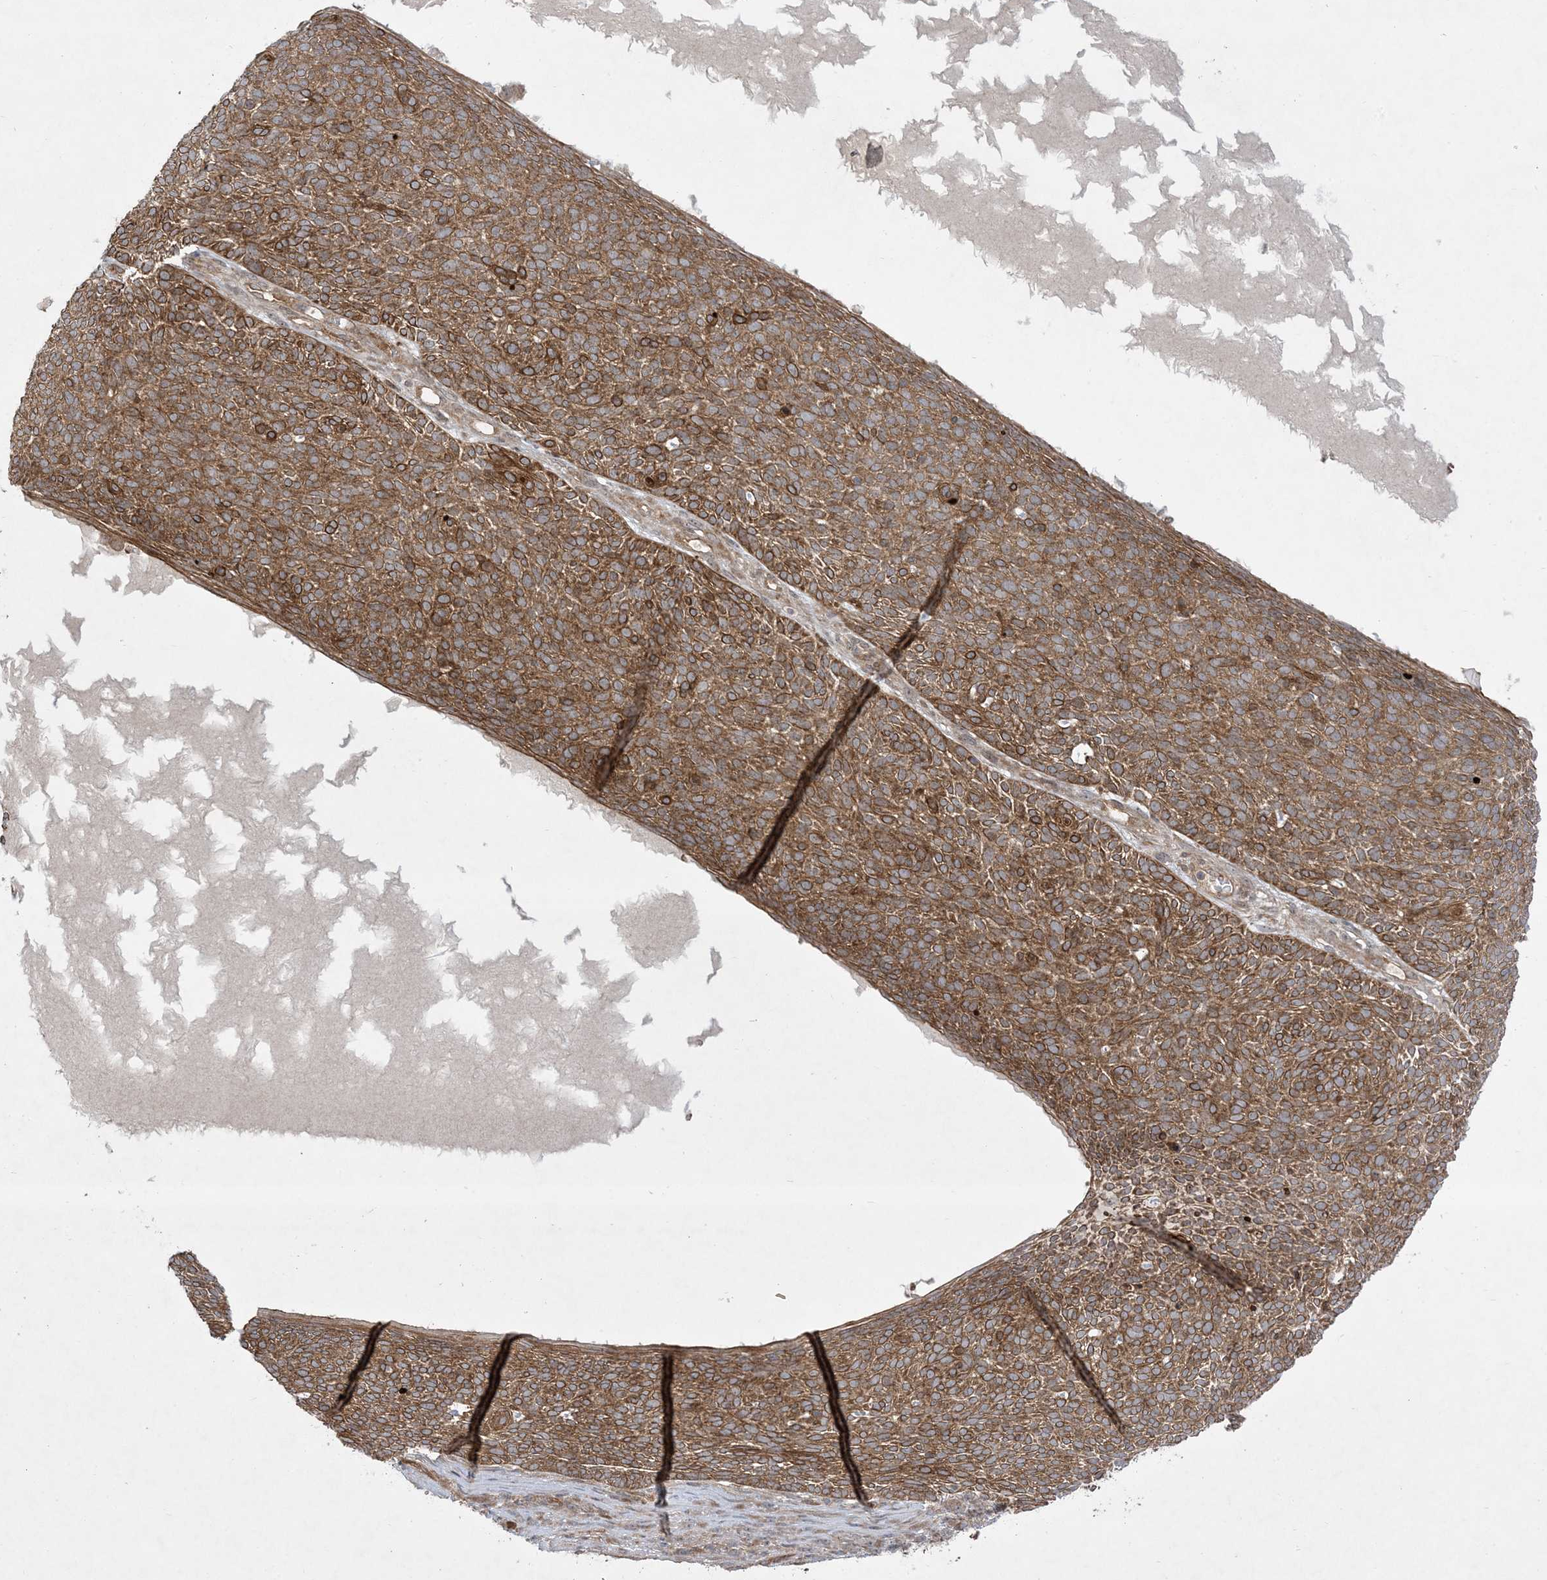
{"staining": {"intensity": "moderate", "quantity": ">75%", "location": "cytoplasmic/membranous"}, "tissue": "skin cancer", "cell_type": "Tumor cells", "image_type": "cancer", "snomed": [{"axis": "morphology", "description": "Squamous cell carcinoma, NOS"}, {"axis": "topography", "description": "Skin"}], "caption": "Protein analysis of skin cancer (squamous cell carcinoma) tissue exhibits moderate cytoplasmic/membranous staining in about >75% of tumor cells.", "gene": "SOGA3", "patient": {"sex": "female", "age": 90}}